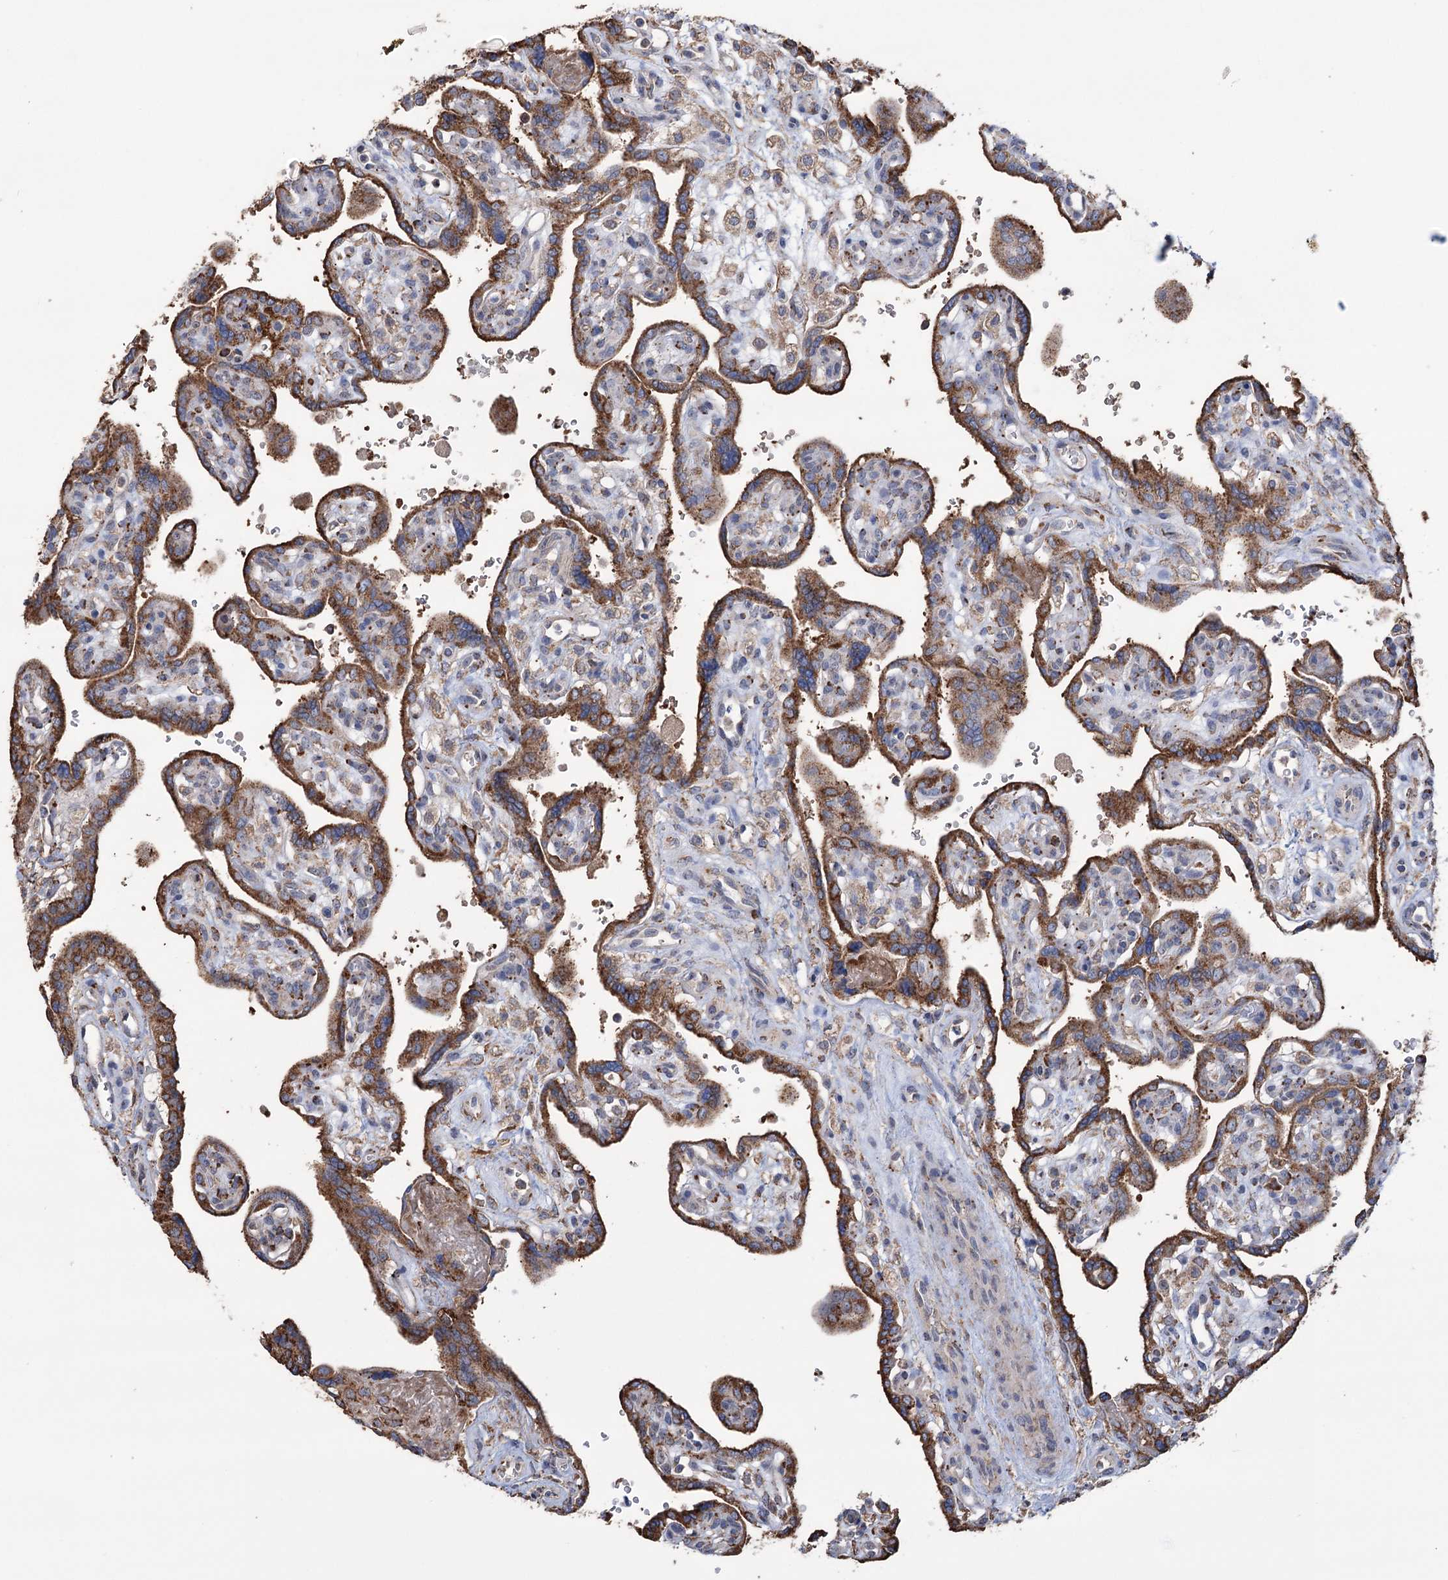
{"staining": {"intensity": "strong", "quantity": ">75%", "location": "cytoplasmic/membranous"}, "tissue": "placenta", "cell_type": "Decidual cells", "image_type": "normal", "snomed": [{"axis": "morphology", "description": "Normal tissue, NOS"}, {"axis": "topography", "description": "Placenta"}], "caption": "Decidual cells show high levels of strong cytoplasmic/membranous expression in about >75% of cells in unremarkable placenta. The protein is shown in brown color, while the nuclei are stained blue.", "gene": "TRIM71", "patient": {"sex": "female", "age": 39}}